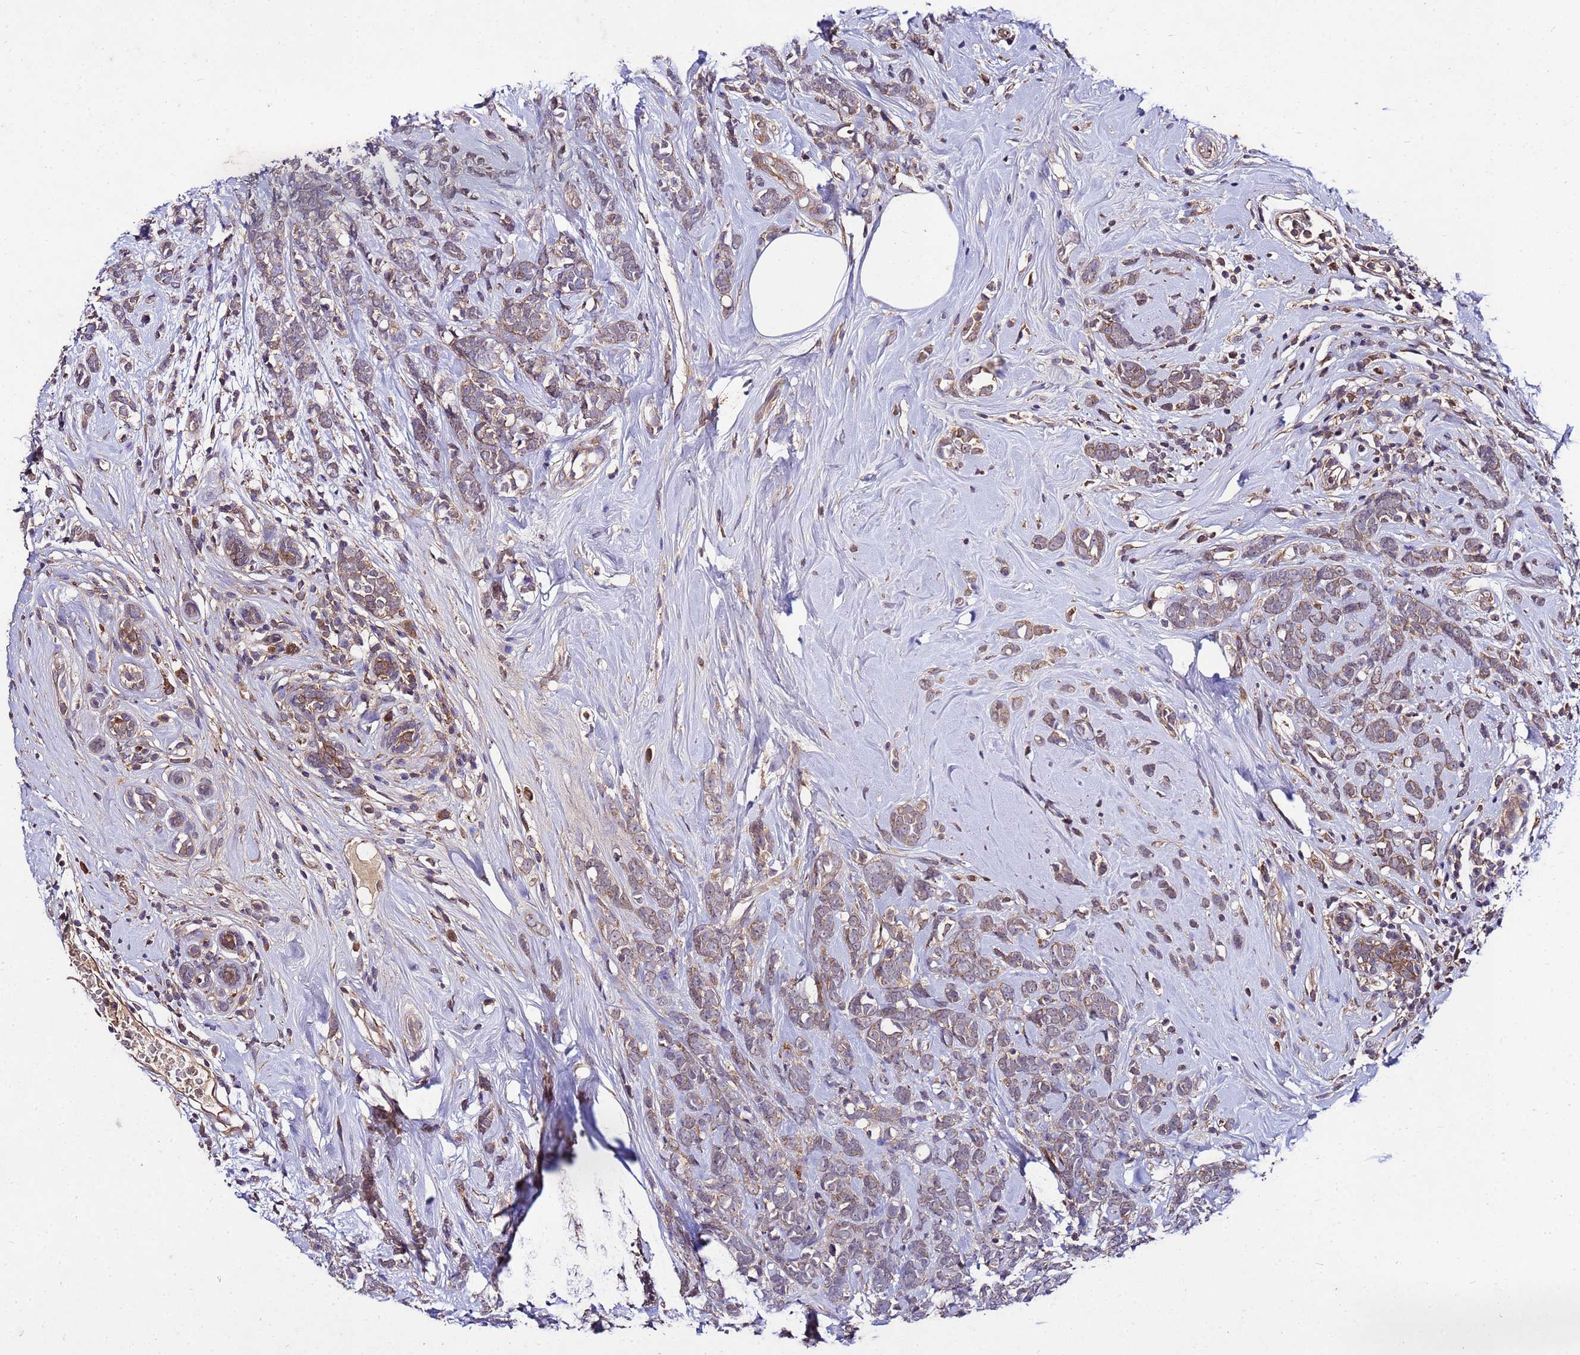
{"staining": {"intensity": "weak", "quantity": ">75%", "location": "cytoplasmic/membranous"}, "tissue": "breast cancer", "cell_type": "Tumor cells", "image_type": "cancer", "snomed": [{"axis": "morphology", "description": "Duct carcinoma"}, {"axis": "topography", "description": "Breast"}], "caption": "Breast cancer was stained to show a protein in brown. There is low levels of weak cytoplasmic/membranous positivity in approximately >75% of tumor cells.", "gene": "GSPT2", "patient": {"sex": "female", "age": 75}}